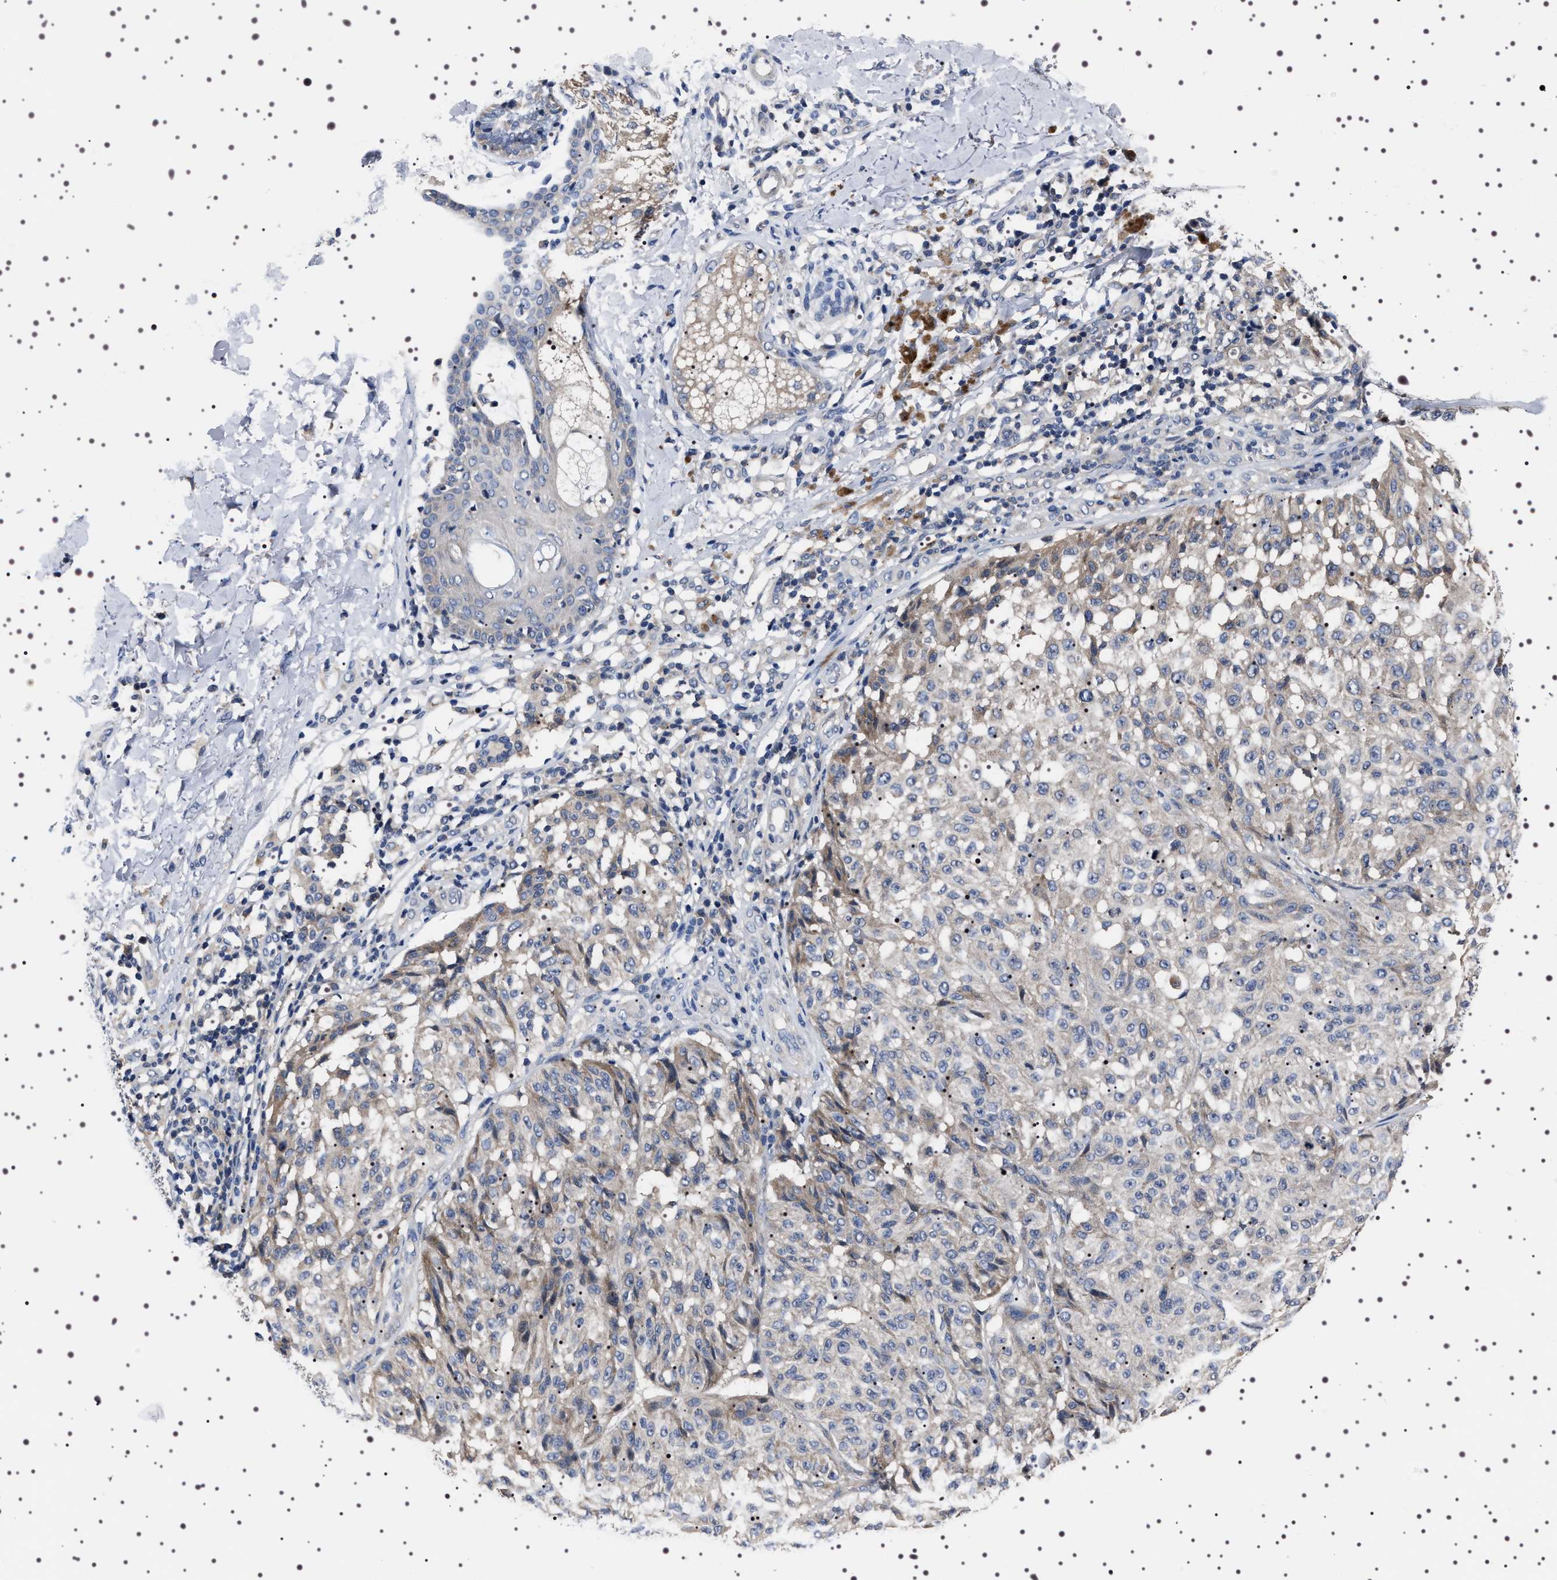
{"staining": {"intensity": "negative", "quantity": "none", "location": "none"}, "tissue": "melanoma", "cell_type": "Tumor cells", "image_type": "cancer", "snomed": [{"axis": "morphology", "description": "Malignant melanoma, NOS"}, {"axis": "topography", "description": "Skin"}], "caption": "Protein analysis of malignant melanoma reveals no significant staining in tumor cells.", "gene": "TARBP1", "patient": {"sex": "female", "age": 46}}